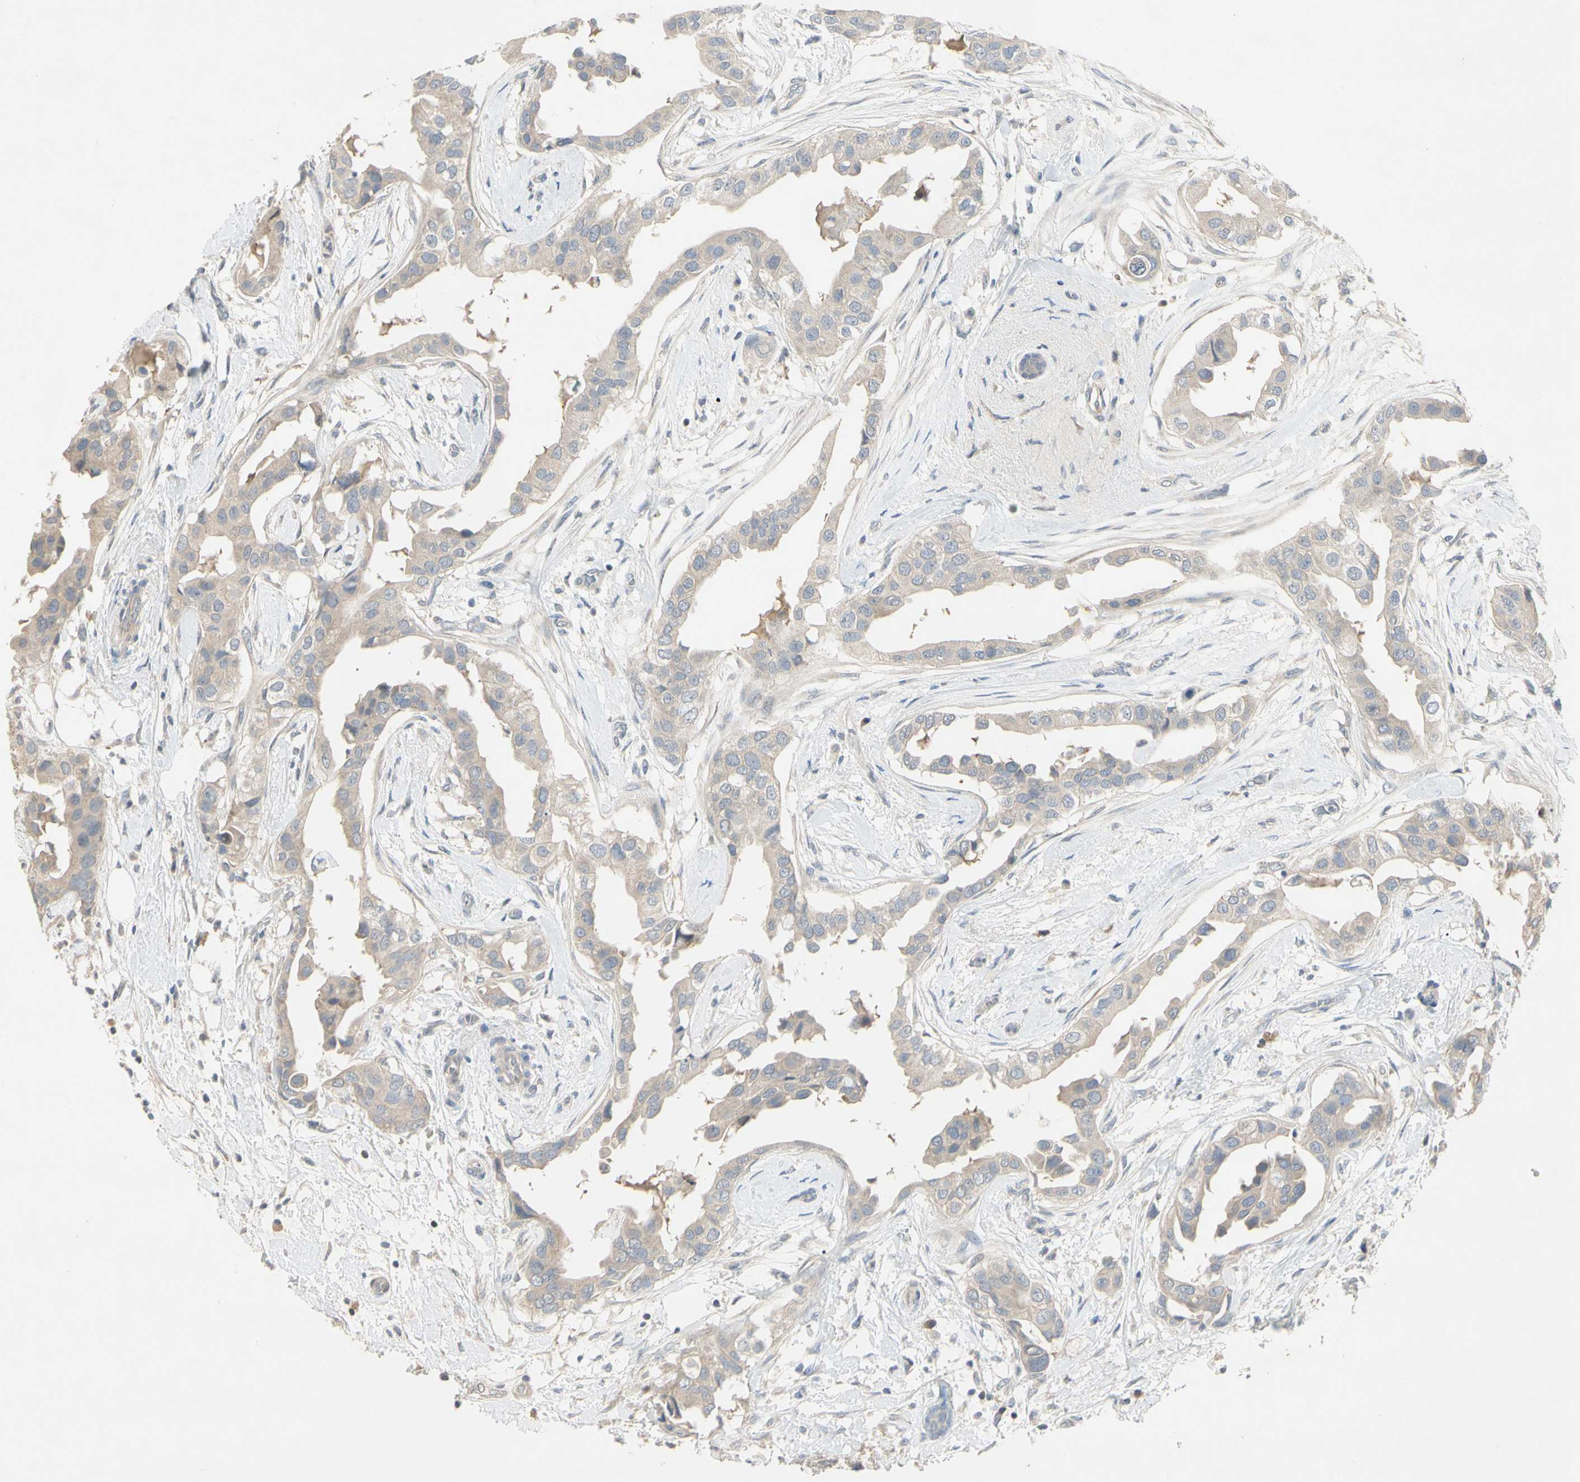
{"staining": {"intensity": "weak", "quantity": ">75%", "location": "cytoplasmic/membranous"}, "tissue": "breast cancer", "cell_type": "Tumor cells", "image_type": "cancer", "snomed": [{"axis": "morphology", "description": "Duct carcinoma"}, {"axis": "topography", "description": "Breast"}], "caption": "Protein expression analysis of human breast infiltrating ductal carcinoma reveals weak cytoplasmic/membranous staining in about >75% of tumor cells. (brown staining indicates protein expression, while blue staining denotes nuclei).", "gene": "PRSS21", "patient": {"sex": "female", "age": 40}}